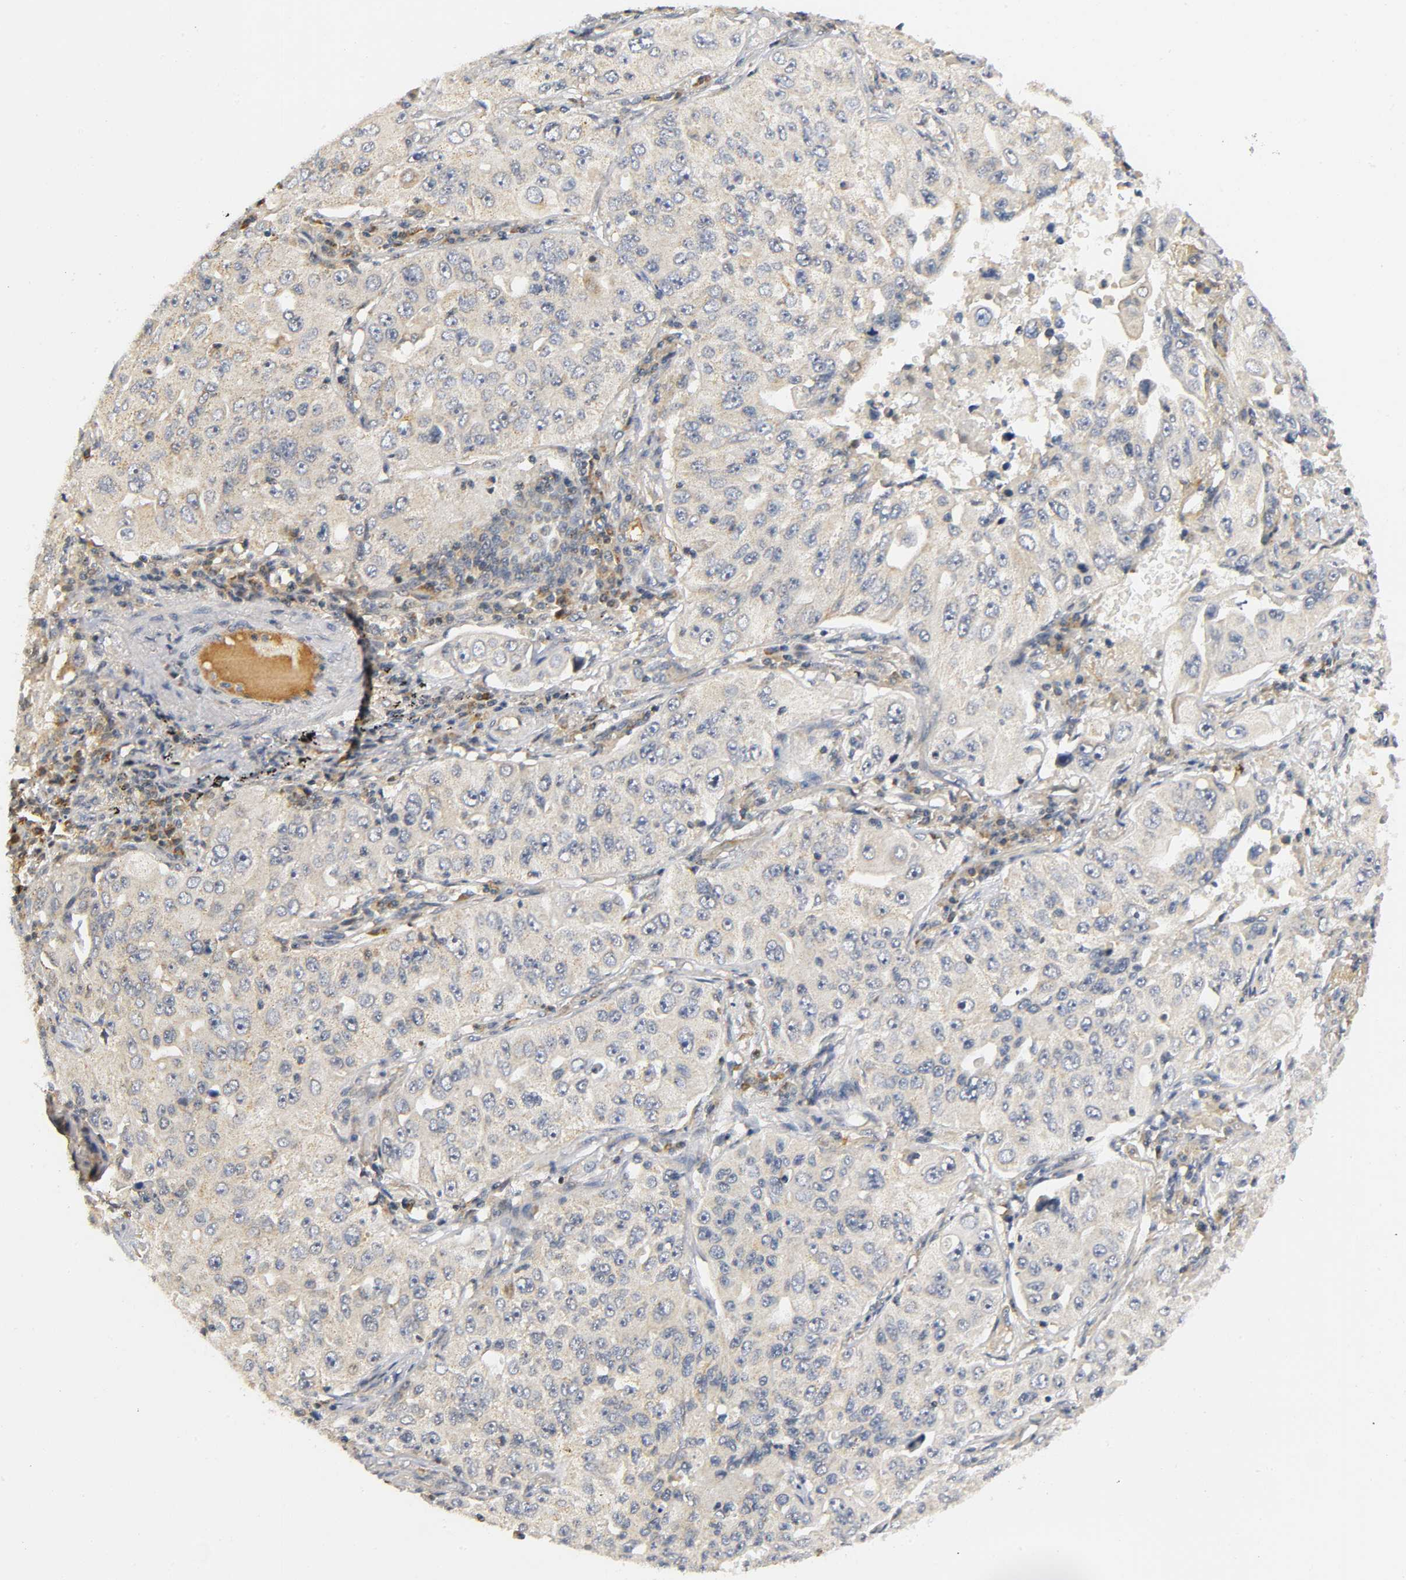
{"staining": {"intensity": "weak", "quantity": ">75%", "location": "cytoplasmic/membranous"}, "tissue": "lung cancer", "cell_type": "Tumor cells", "image_type": "cancer", "snomed": [{"axis": "morphology", "description": "Adenocarcinoma, NOS"}, {"axis": "topography", "description": "Lung"}], "caption": "Protein analysis of lung cancer (adenocarcinoma) tissue reveals weak cytoplasmic/membranous staining in approximately >75% of tumor cells.", "gene": "NRP1", "patient": {"sex": "male", "age": 84}}